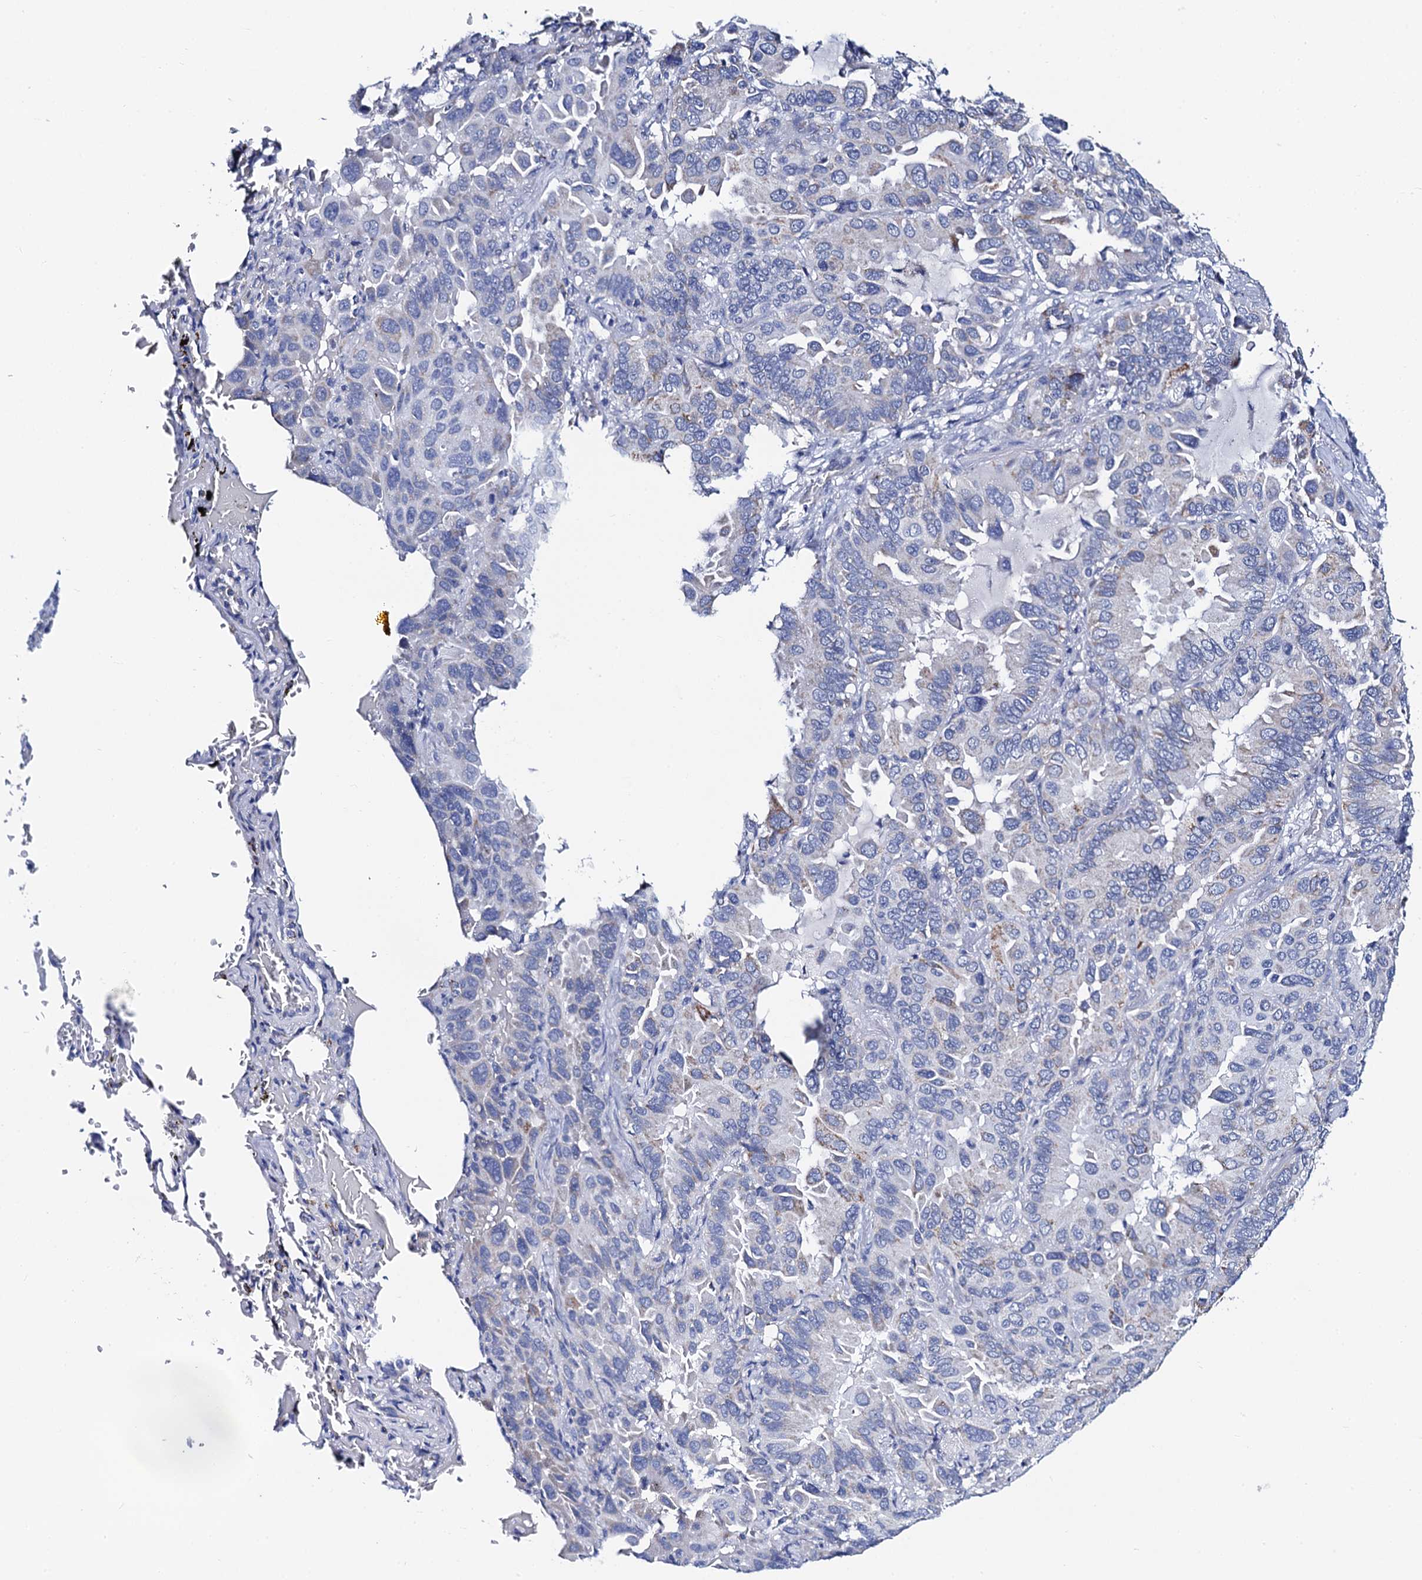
{"staining": {"intensity": "negative", "quantity": "none", "location": "none"}, "tissue": "lung cancer", "cell_type": "Tumor cells", "image_type": "cancer", "snomed": [{"axis": "morphology", "description": "Adenocarcinoma, NOS"}, {"axis": "topography", "description": "Lung"}], "caption": "Immunohistochemistry photomicrograph of adenocarcinoma (lung) stained for a protein (brown), which exhibits no expression in tumor cells. (Immunohistochemistry (ihc), brightfield microscopy, high magnification).", "gene": "ACADSB", "patient": {"sex": "male", "age": 64}}